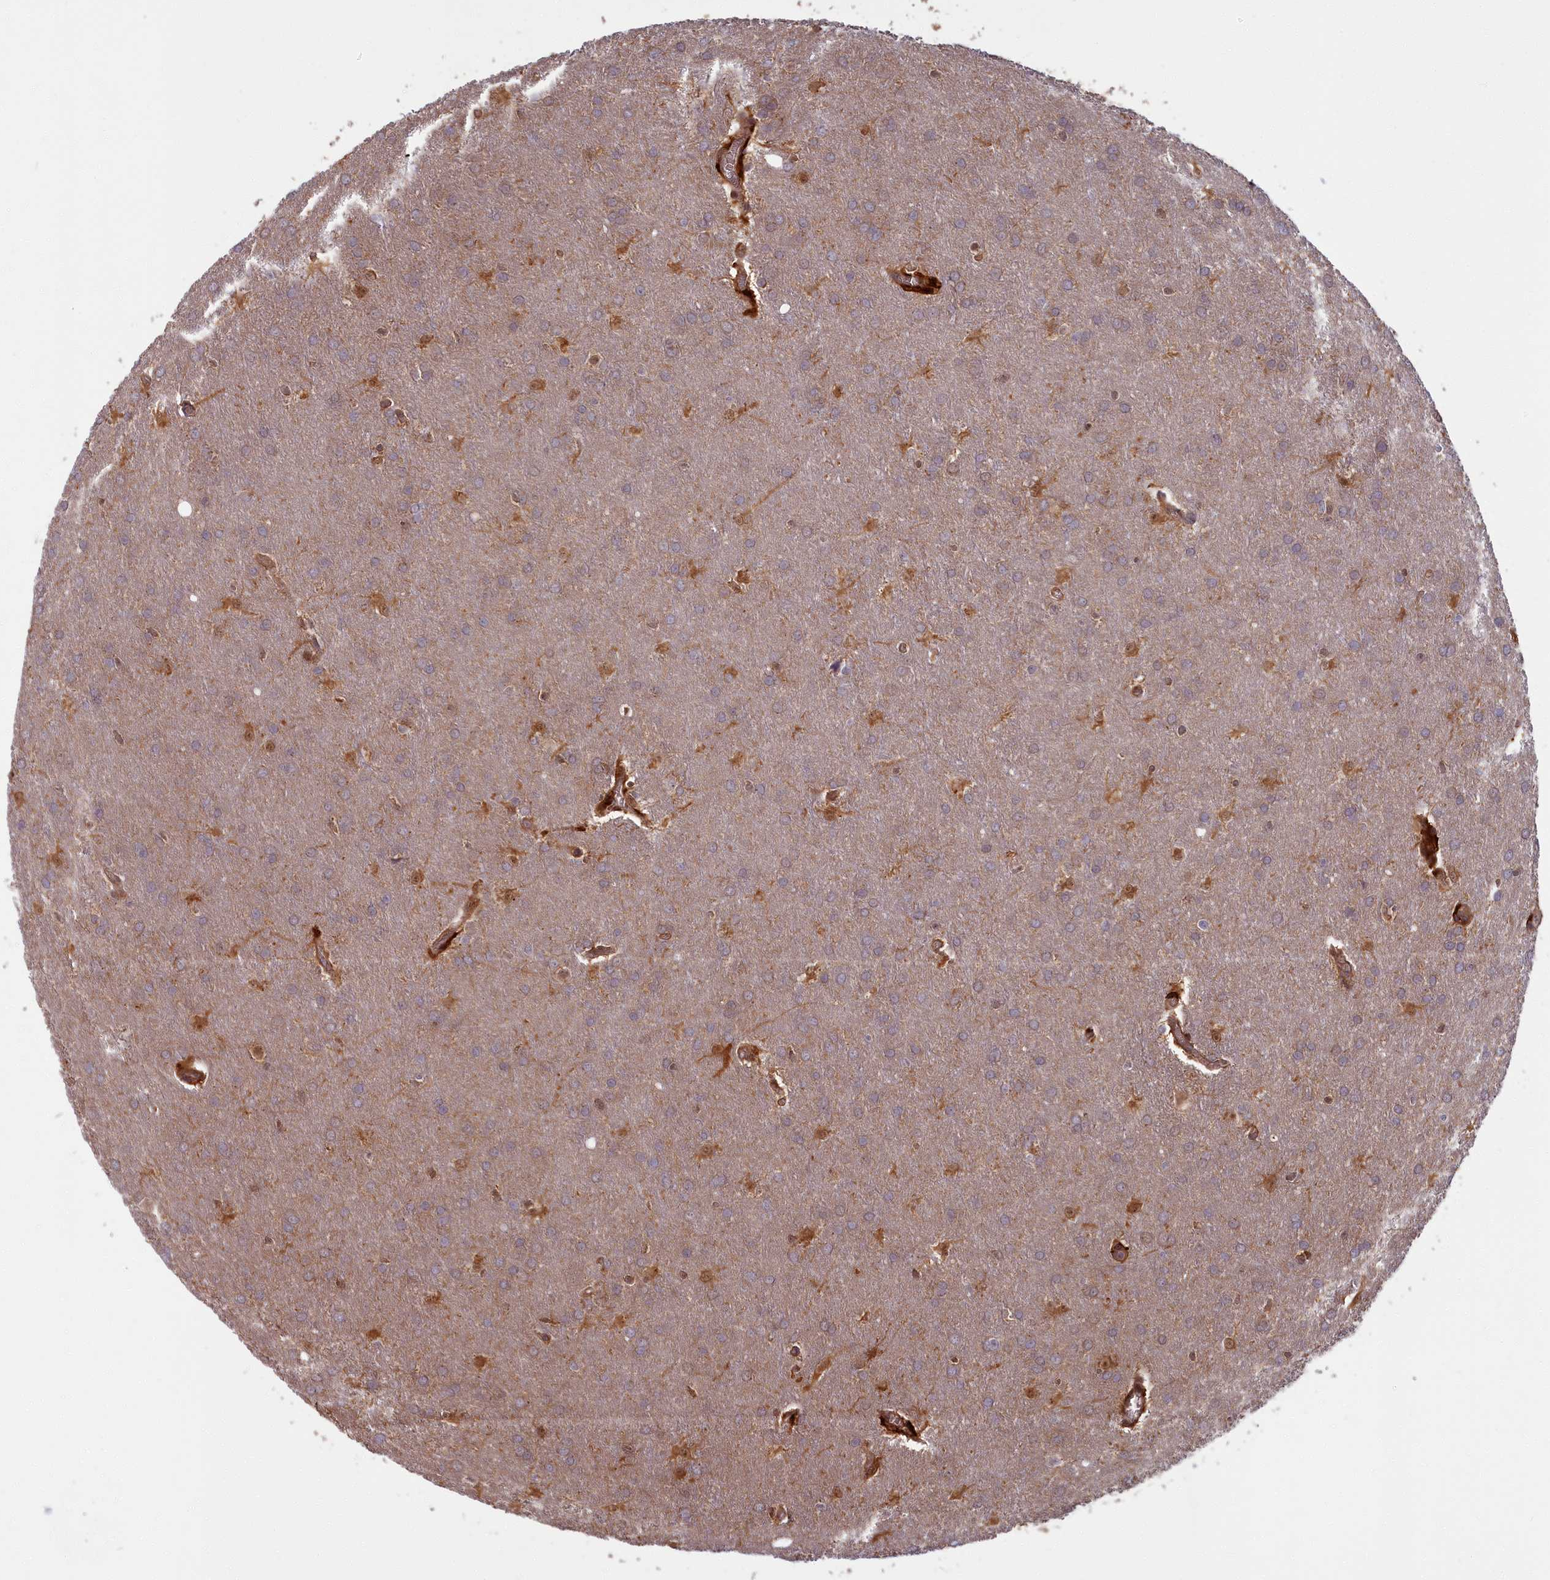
{"staining": {"intensity": "weak", "quantity": "<25%", "location": "cytoplasmic/membranous"}, "tissue": "glioma", "cell_type": "Tumor cells", "image_type": "cancer", "snomed": [{"axis": "morphology", "description": "Glioma, malignant, Low grade"}, {"axis": "topography", "description": "Brain"}], "caption": "The histopathology image reveals no significant staining in tumor cells of glioma.", "gene": "BLVRB", "patient": {"sex": "female", "age": 32}}